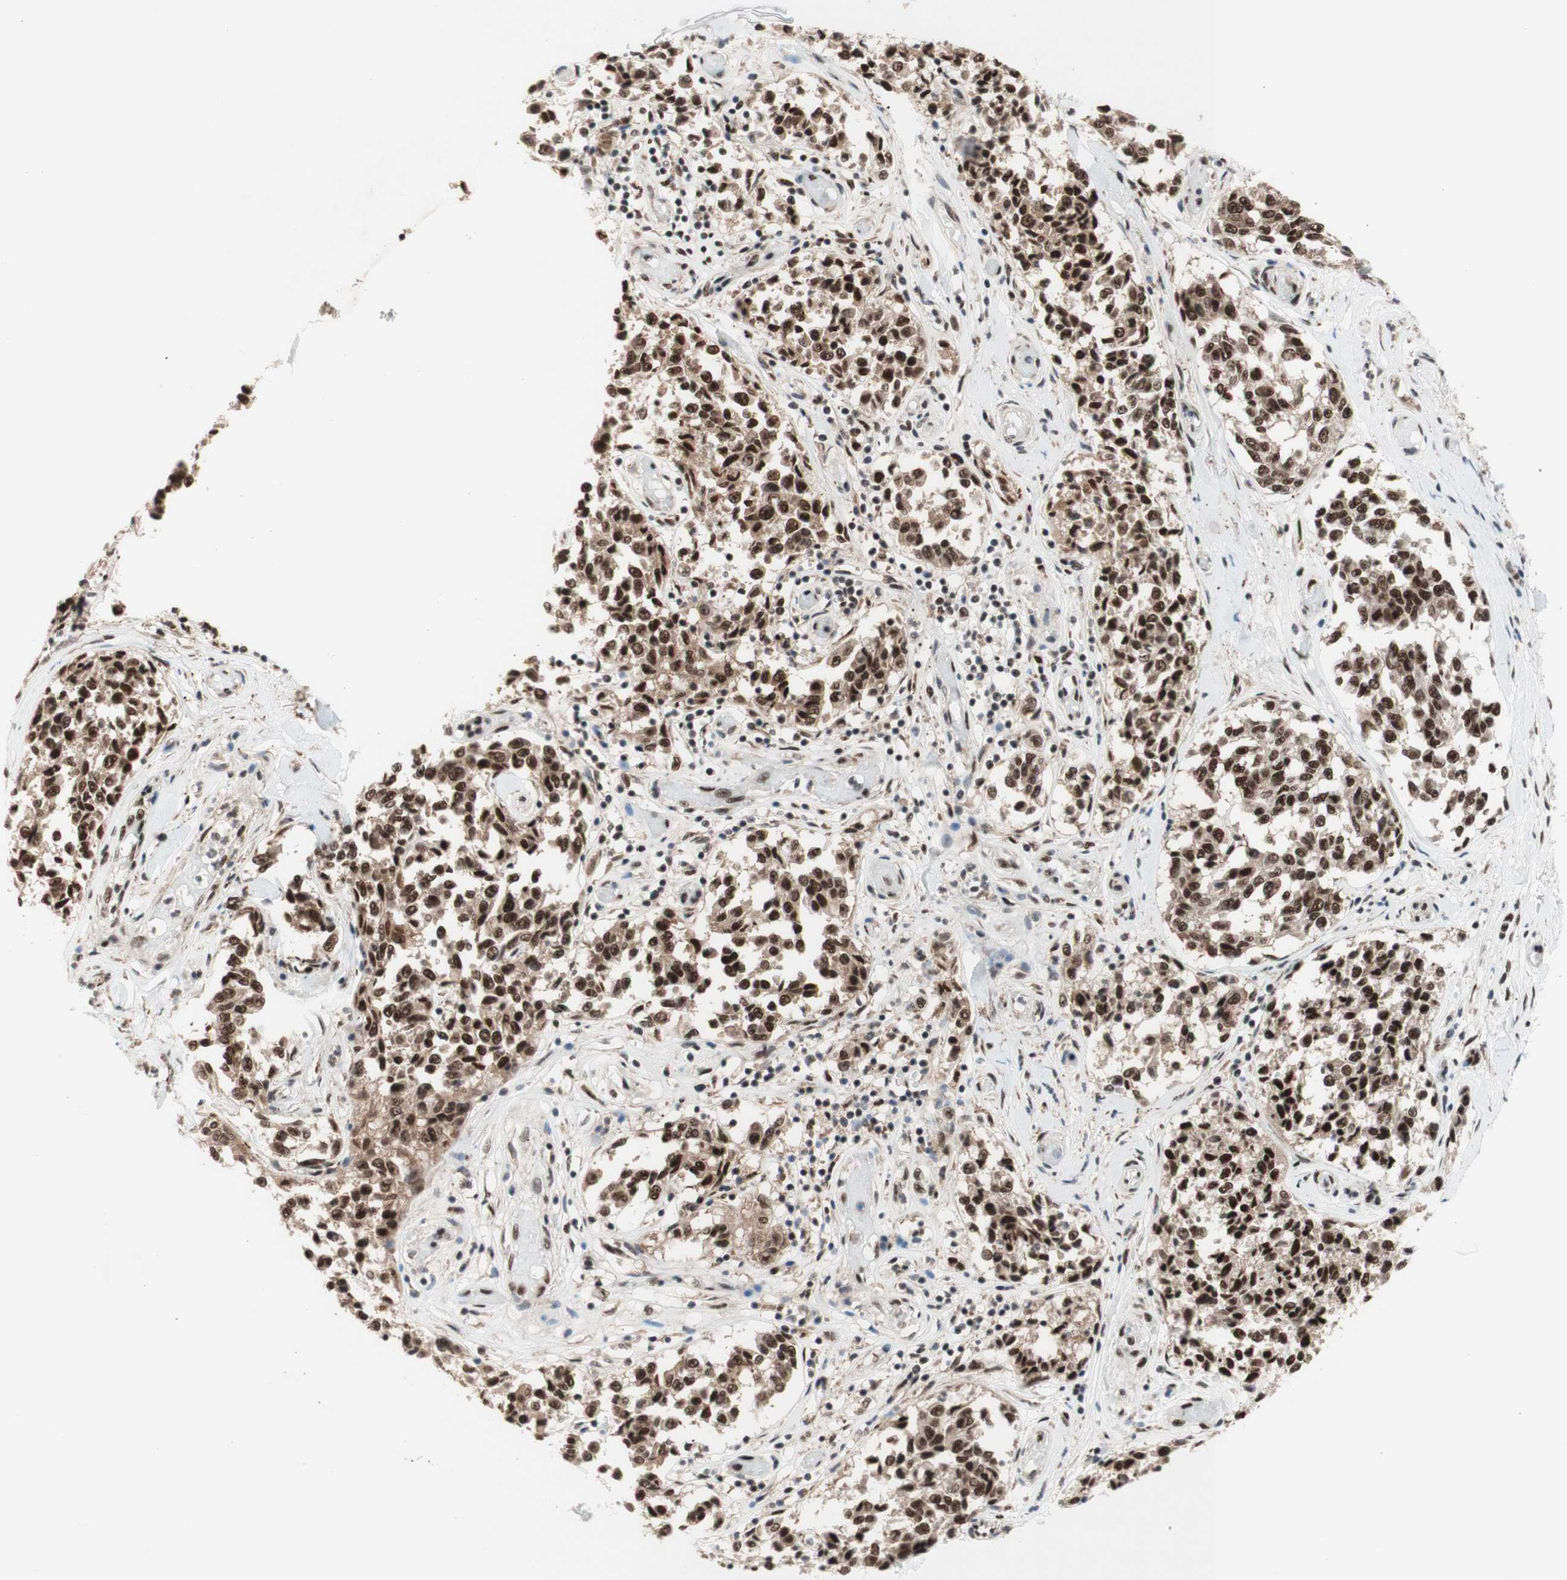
{"staining": {"intensity": "strong", "quantity": ">75%", "location": "cytoplasmic/membranous,nuclear"}, "tissue": "melanoma", "cell_type": "Tumor cells", "image_type": "cancer", "snomed": [{"axis": "morphology", "description": "Malignant melanoma, NOS"}, {"axis": "topography", "description": "Skin"}], "caption": "This is an image of immunohistochemistry (IHC) staining of malignant melanoma, which shows strong expression in the cytoplasmic/membranous and nuclear of tumor cells.", "gene": "PRPF19", "patient": {"sex": "female", "age": 64}}